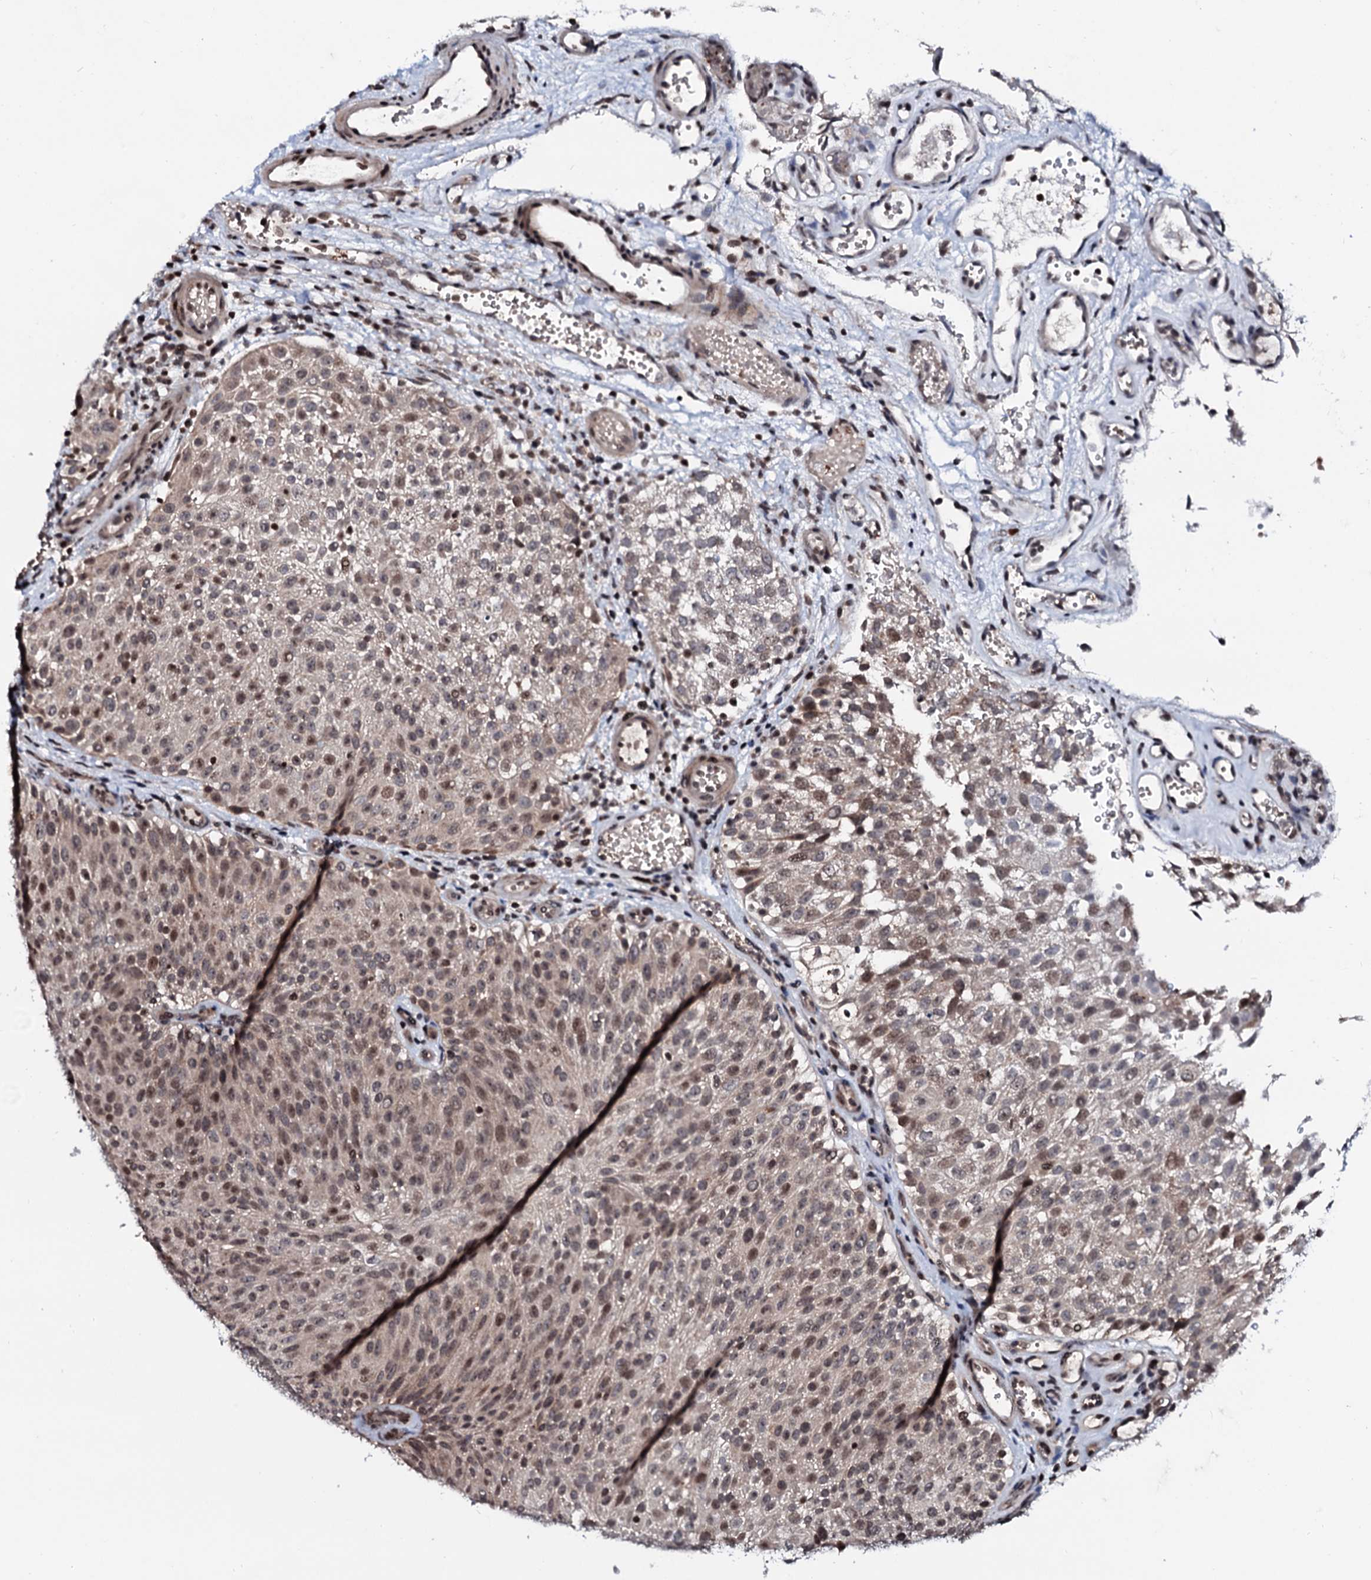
{"staining": {"intensity": "moderate", "quantity": ">75%", "location": "cytoplasmic/membranous,nuclear"}, "tissue": "urothelial cancer", "cell_type": "Tumor cells", "image_type": "cancer", "snomed": [{"axis": "morphology", "description": "Urothelial carcinoma, Low grade"}, {"axis": "topography", "description": "Urinary bladder"}], "caption": "There is medium levels of moderate cytoplasmic/membranous and nuclear expression in tumor cells of urothelial carcinoma (low-grade), as demonstrated by immunohistochemical staining (brown color).", "gene": "LSM11", "patient": {"sex": "male", "age": 78}}